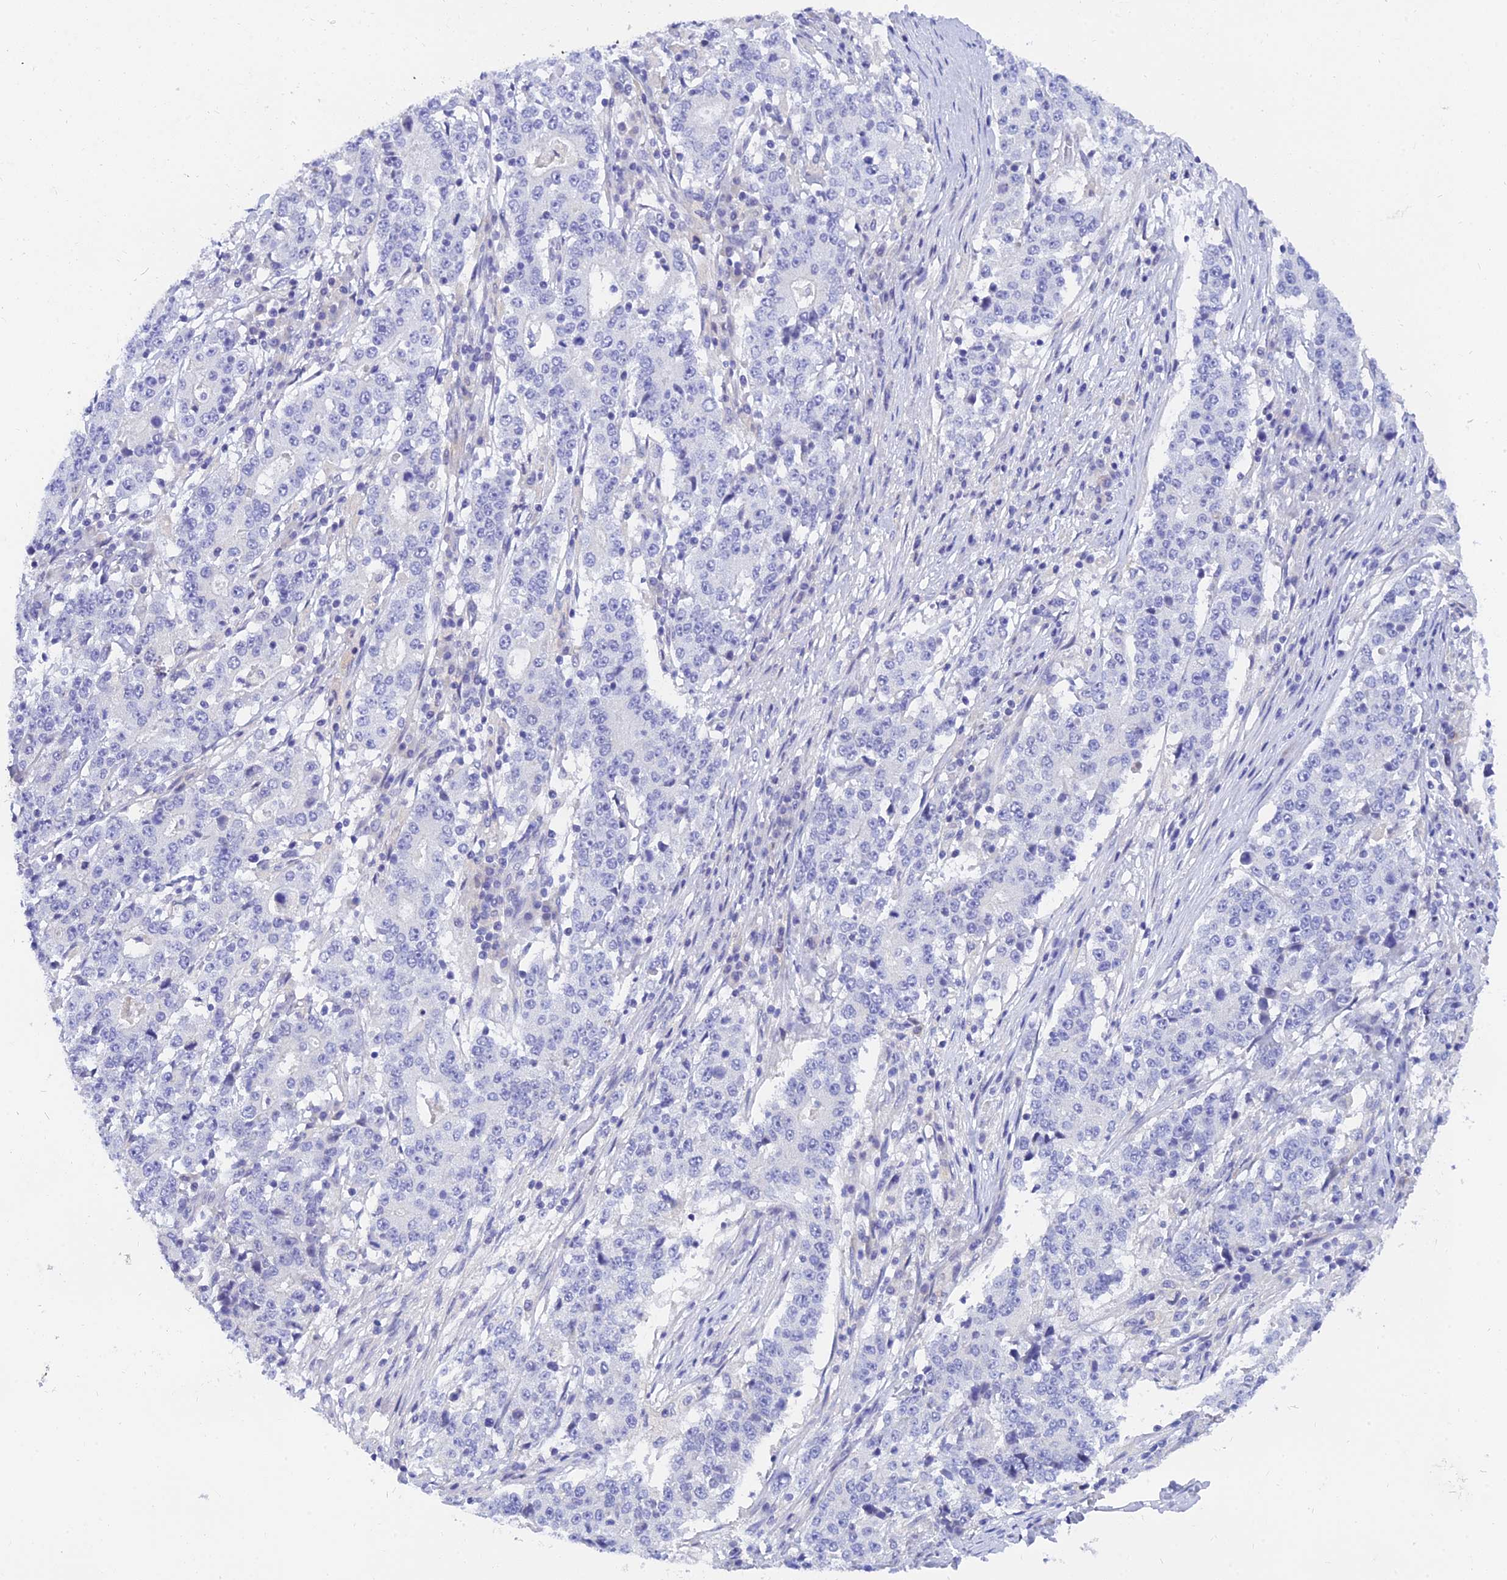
{"staining": {"intensity": "negative", "quantity": "none", "location": "none"}, "tissue": "stomach cancer", "cell_type": "Tumor cells", "image_type": "cancer", "snomed": [{"axis": "morphology", "description": "Adenocarcinoma, NOS"}, {"axis": "topography", "description": "Stomach"}], "caption": "Human stomach cancer stained for a protein using immunohistochemistry (IHC) shows no staining in tumor cells.", "gene": "TMEM161B", "patient": {"sex": "male", "age": 59}}